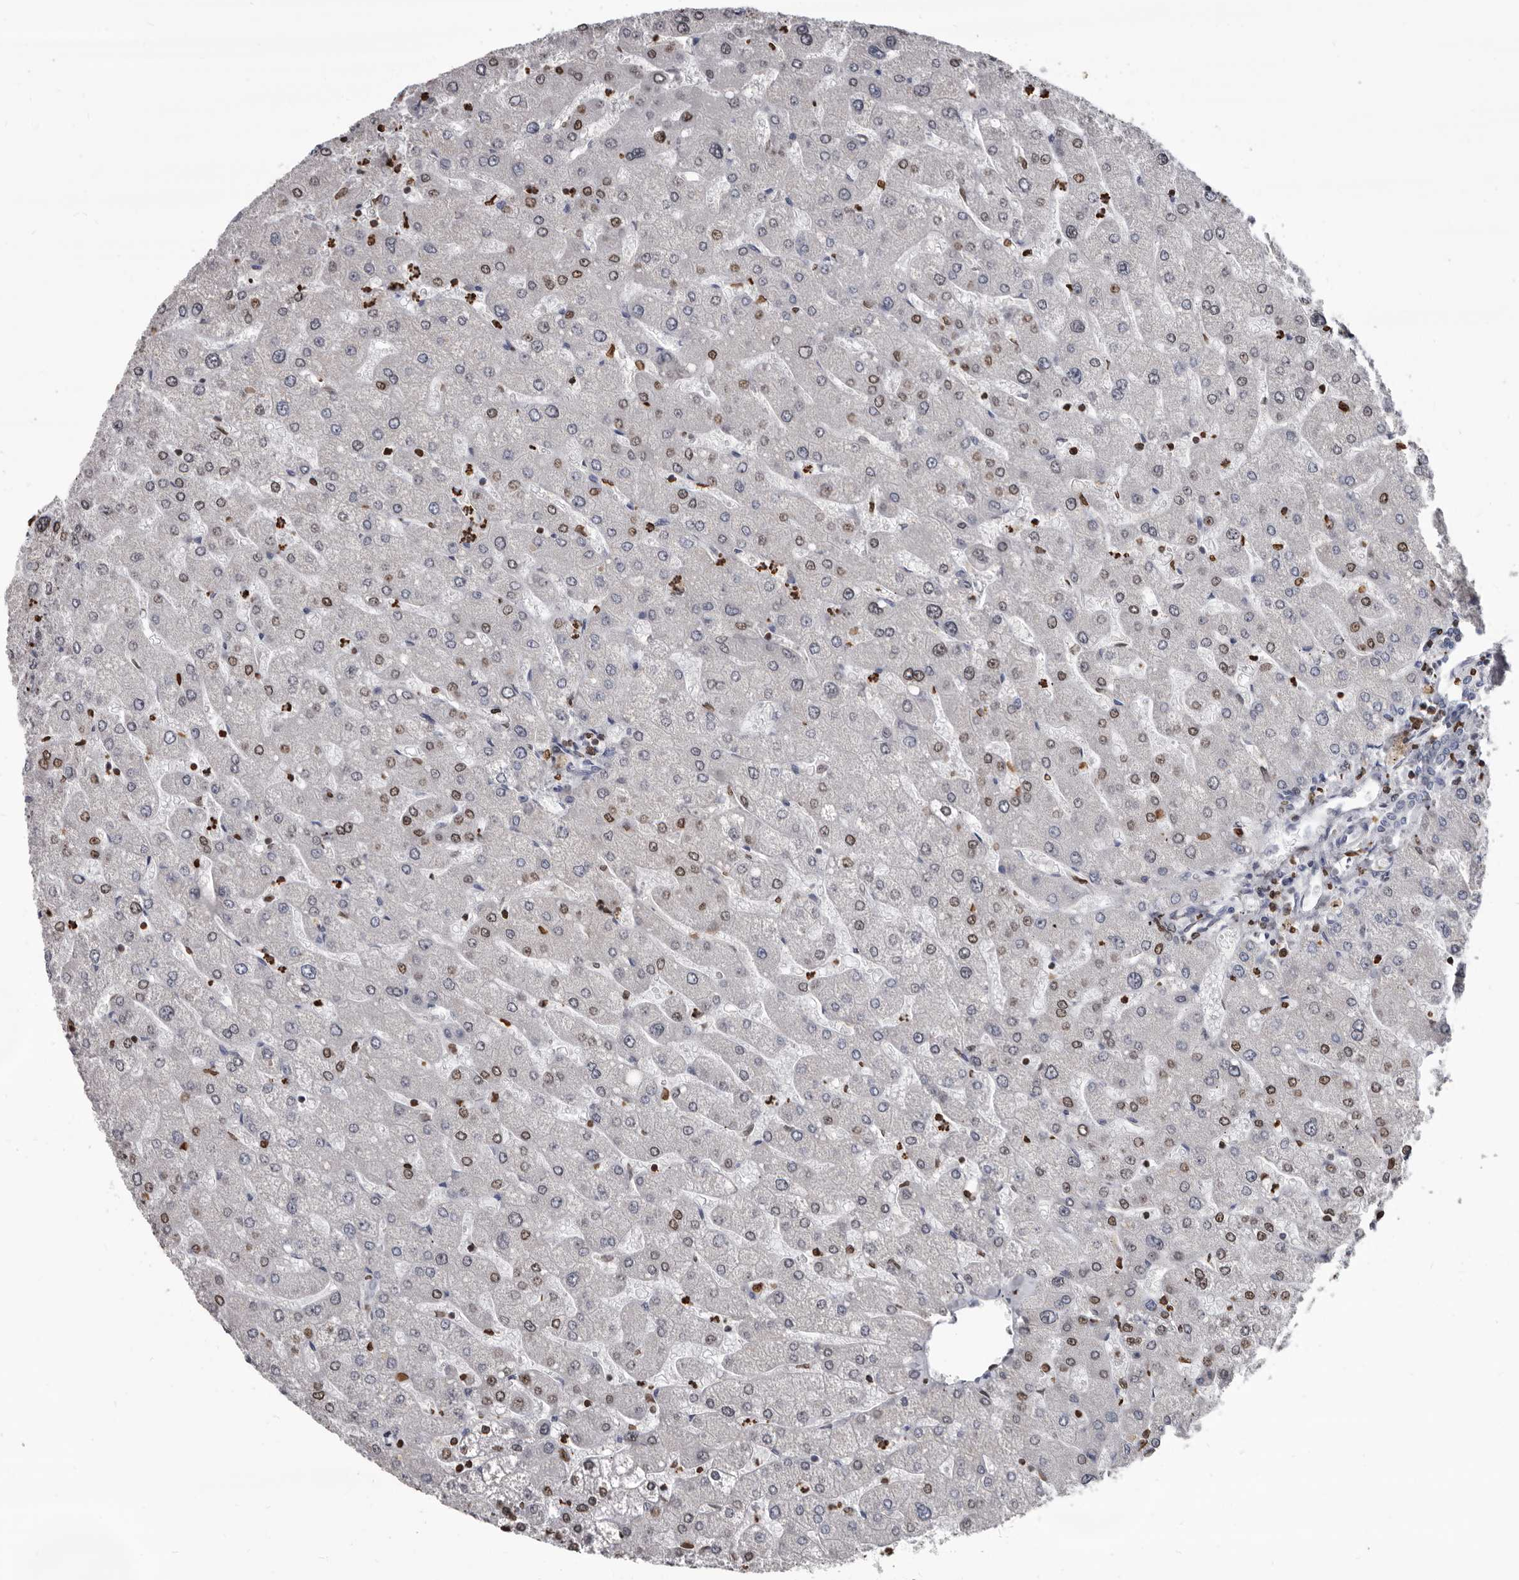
{"staining": {"intensity": "negative", "quantity": "none", "location": "none"}, "tissue": "liver", "cell_type": "Cholangiocytes", "image_type": "normal", "snomed": [{"axis": "morphology", "description": "Normal tissue, NOS"}, {"axis": "topography", "description": "Liver"}], "caption": "A high-resolution micrograph shows immunohistochemistry staining of unremarkable liver, which shows no significant positivity in cholangiocytes. Nuclei are stained in blue.", "gene": "AHR", "patient": {"sex": "male", "age": 55}}